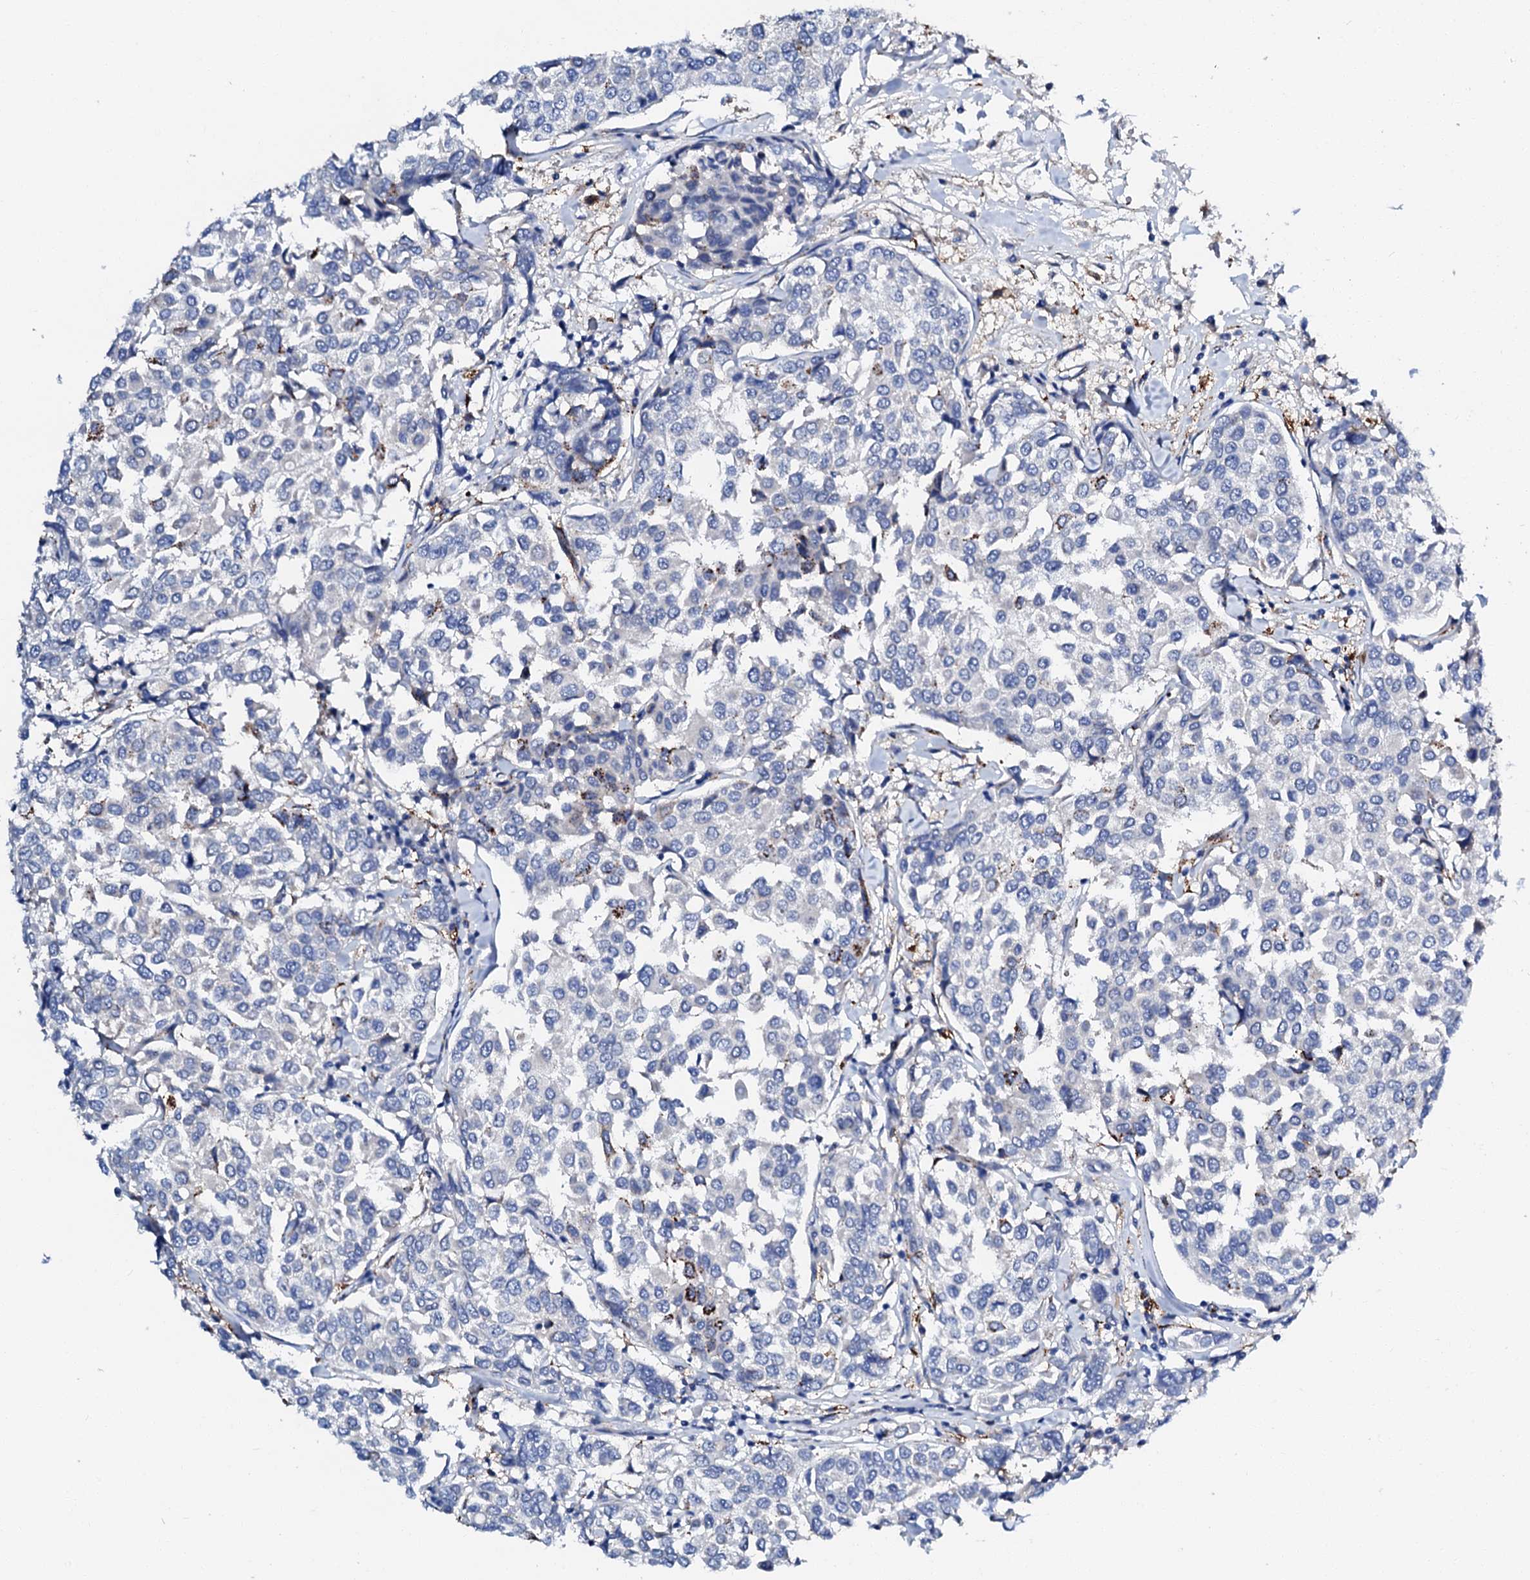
{"staining": {"intensity": "negative", "quantity": "none", "location": "none"}, "tissue": "breast cancer", "cell_type": "Tumor cells", "image_type": "cancer", "snomed": [{"axis": "morphology", "description": "Duct carcinoma"}, {"axis": "topography", "description": "Breast"}], "caption": "Tumor cells are negative for brown protein staining in breast cancer (invasive ductal carcinoma). The staining was performed using DAB to visualize the protein expression in brown, while the nuclei were stained in blue with hematoxylin (Magnification: 20x).", "gene": "MED13L", "patient": {"sex": "female", "age": 55}}